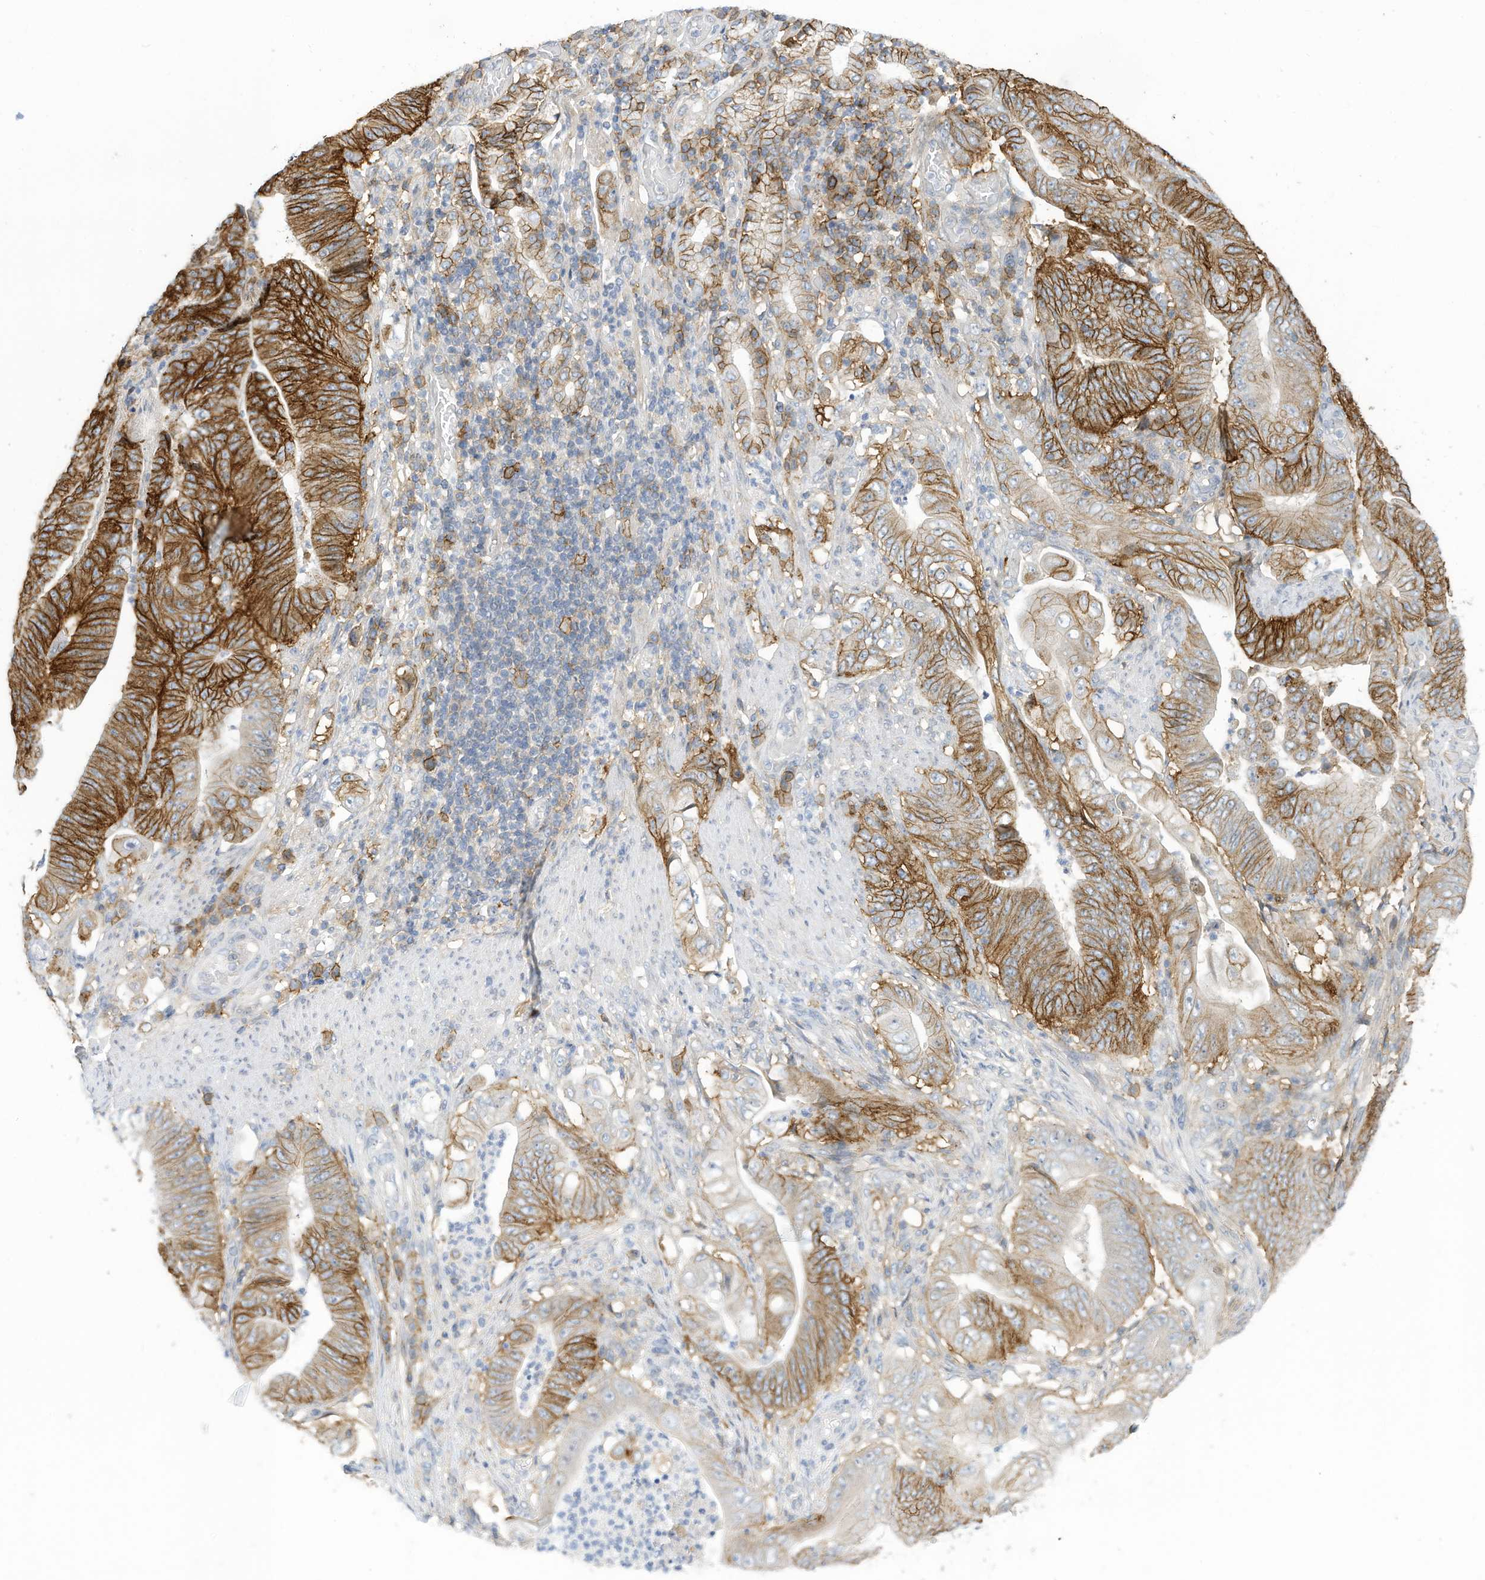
{"staining": {"intensity": "strong", "quantity": ">75%", "location": "cytoplasmic/membranous"}, "tissue": "stomach cancer", "cell_type": "Tumor cells", "image_type": "cancer", "snomed": [{"axis": "morphology", "description": "Adenocarcinoma, NOS"}, {"axis": "topography", "description": "Stomach"}], "caption": "Approximately >75% of tumor cells in human adenocarcinoma (stomach) demonstrate strong cytoplasmic/membranous protein staining as visualized by brown immunohistochemical staining.", "gene": "SLC1A5", "patient": {"sex": "female", "age": 73}}